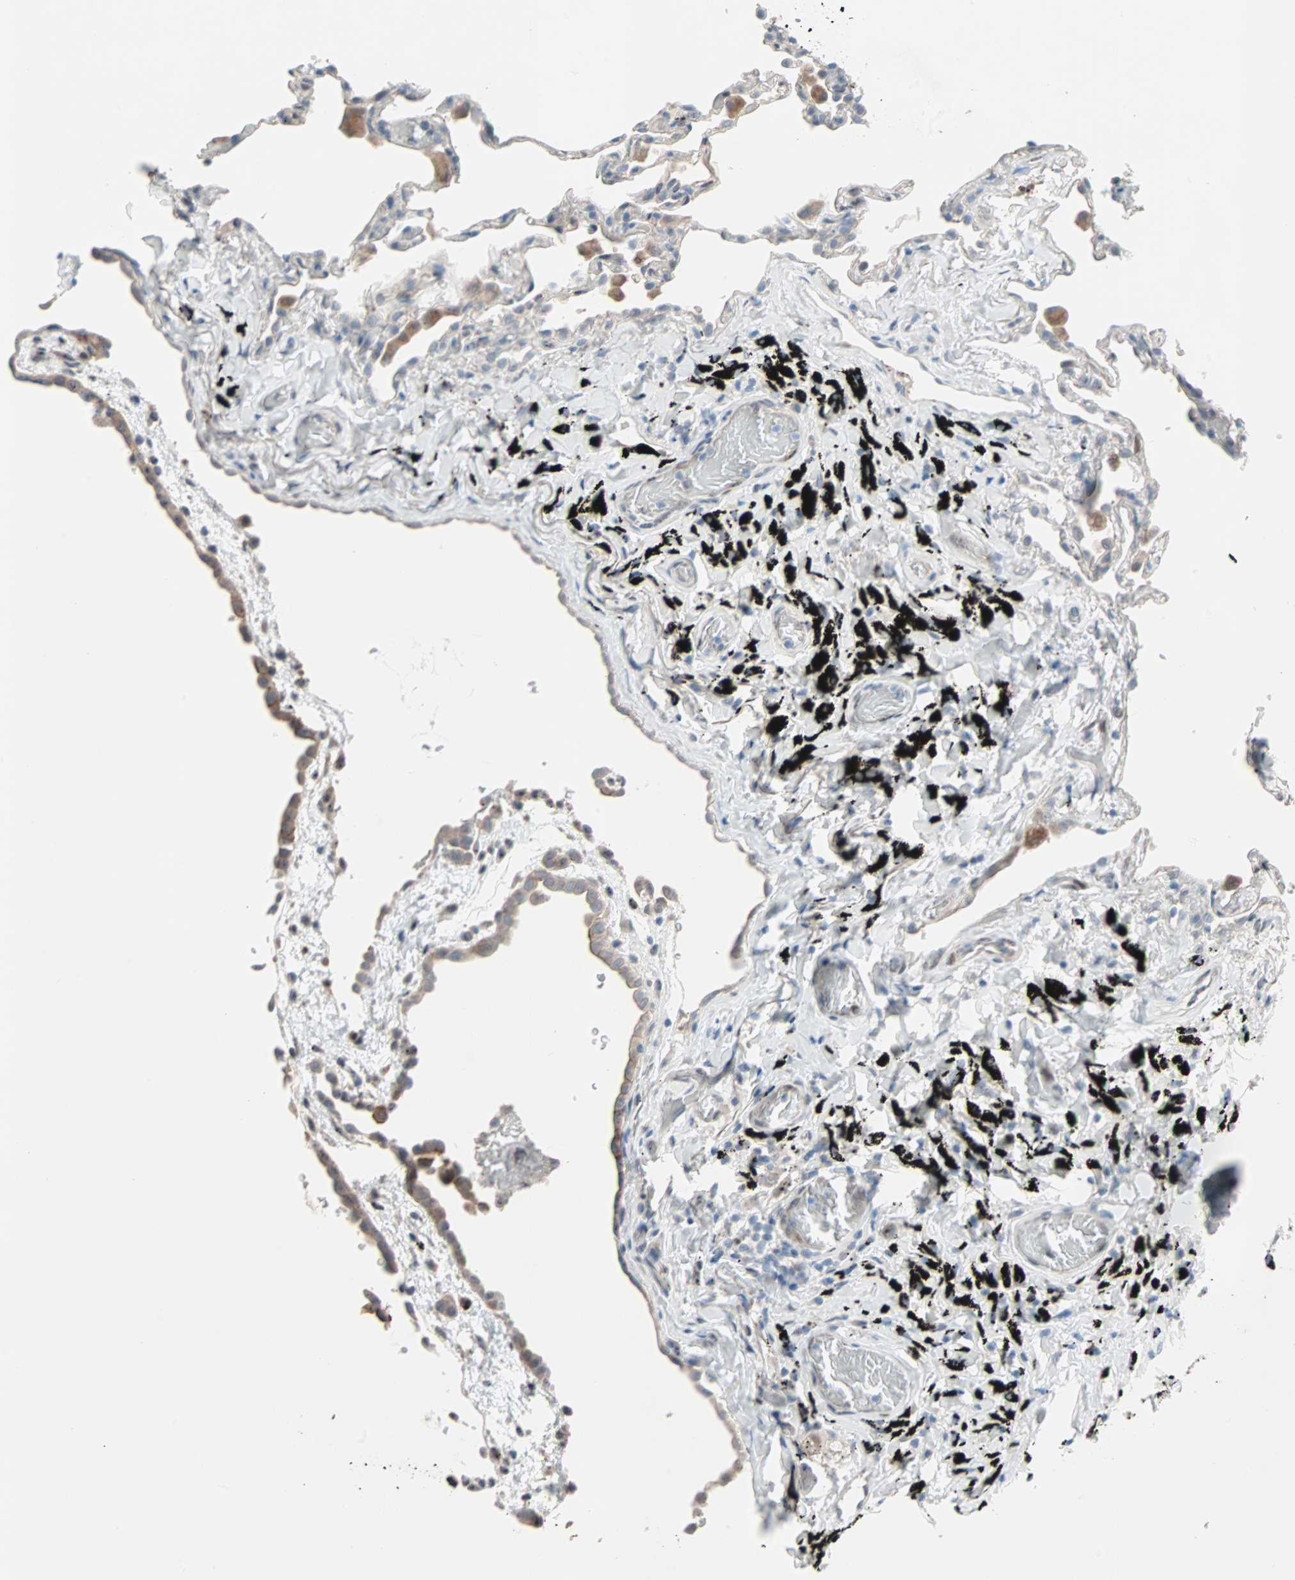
{"staining": {"intensity": "negative", "quantity": "none", "location": "none"}, "tissue": "lung", "cell_type": "Alveolar cells", "image_type": "normal", "snomed": [{"axis": "morphology", "description": "Normal tissue, NOS"}, {"axis": "topography", "description": "Lung"}], "caption": "This is a histopathology image of immunohistochemistry staining of benign lung, which shows no staining in alveolar cells.", "gene": "CAND2", "patient": {"sex": "male", "age": 59}}